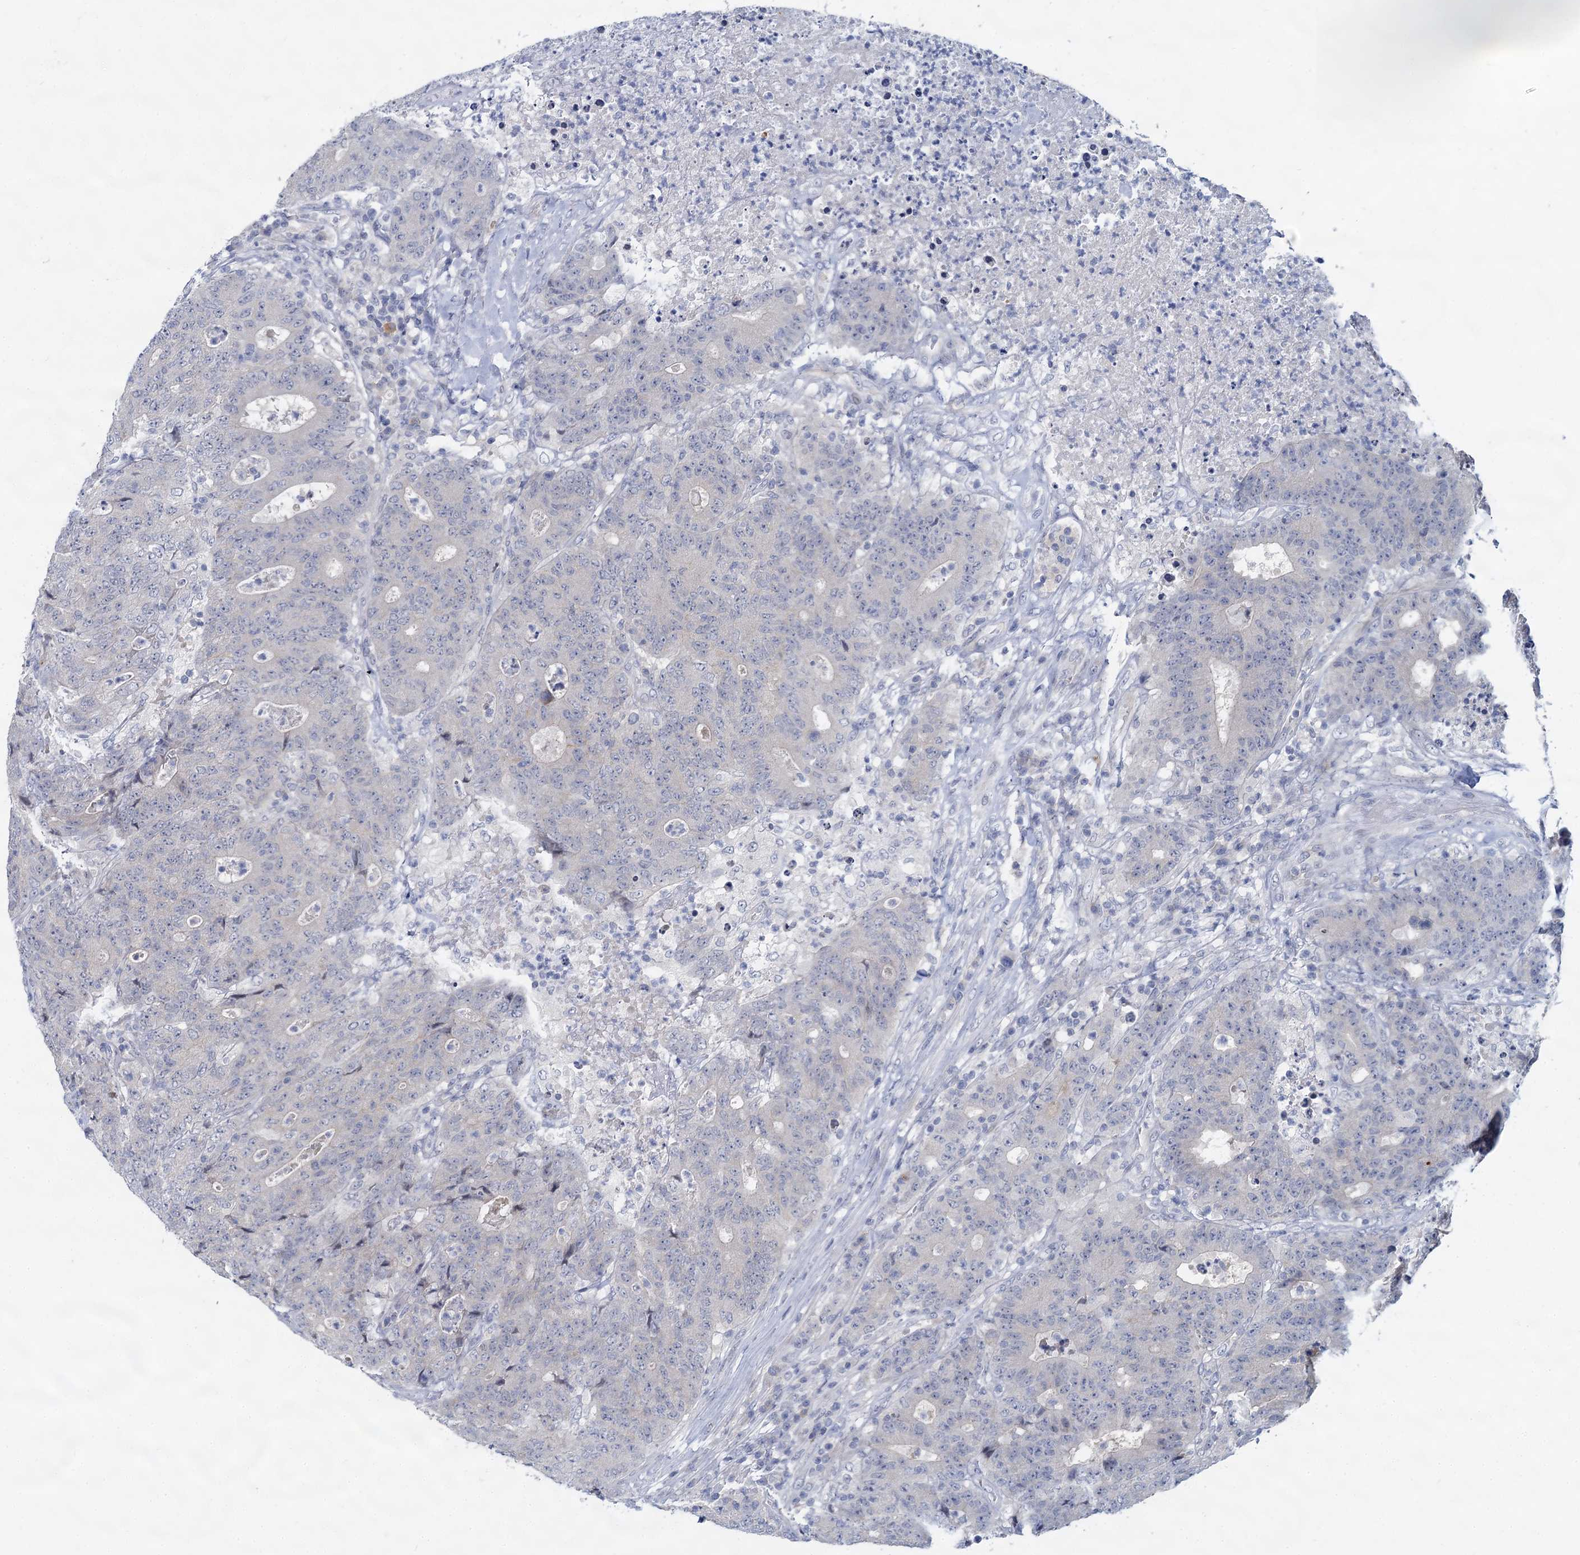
{"staining": {"intensity": "negative", "quantity": "none", "location": "none"}, "tissue": "colorectal cancer", "cell_type": "Tumor cells", "image_type": "cancer", "snomed": [{"axis": "morphology", "description": "Adenocarcinoma, NOS"}, {"axis": "topography", "description": "Colon"}], "caption": "Colorectal cancer stained for a protein using immunohistochemistry demonstrates no staining tumor cells.", "gene": "ACRBP", "patient": {"sex": "female", "age": 75}}